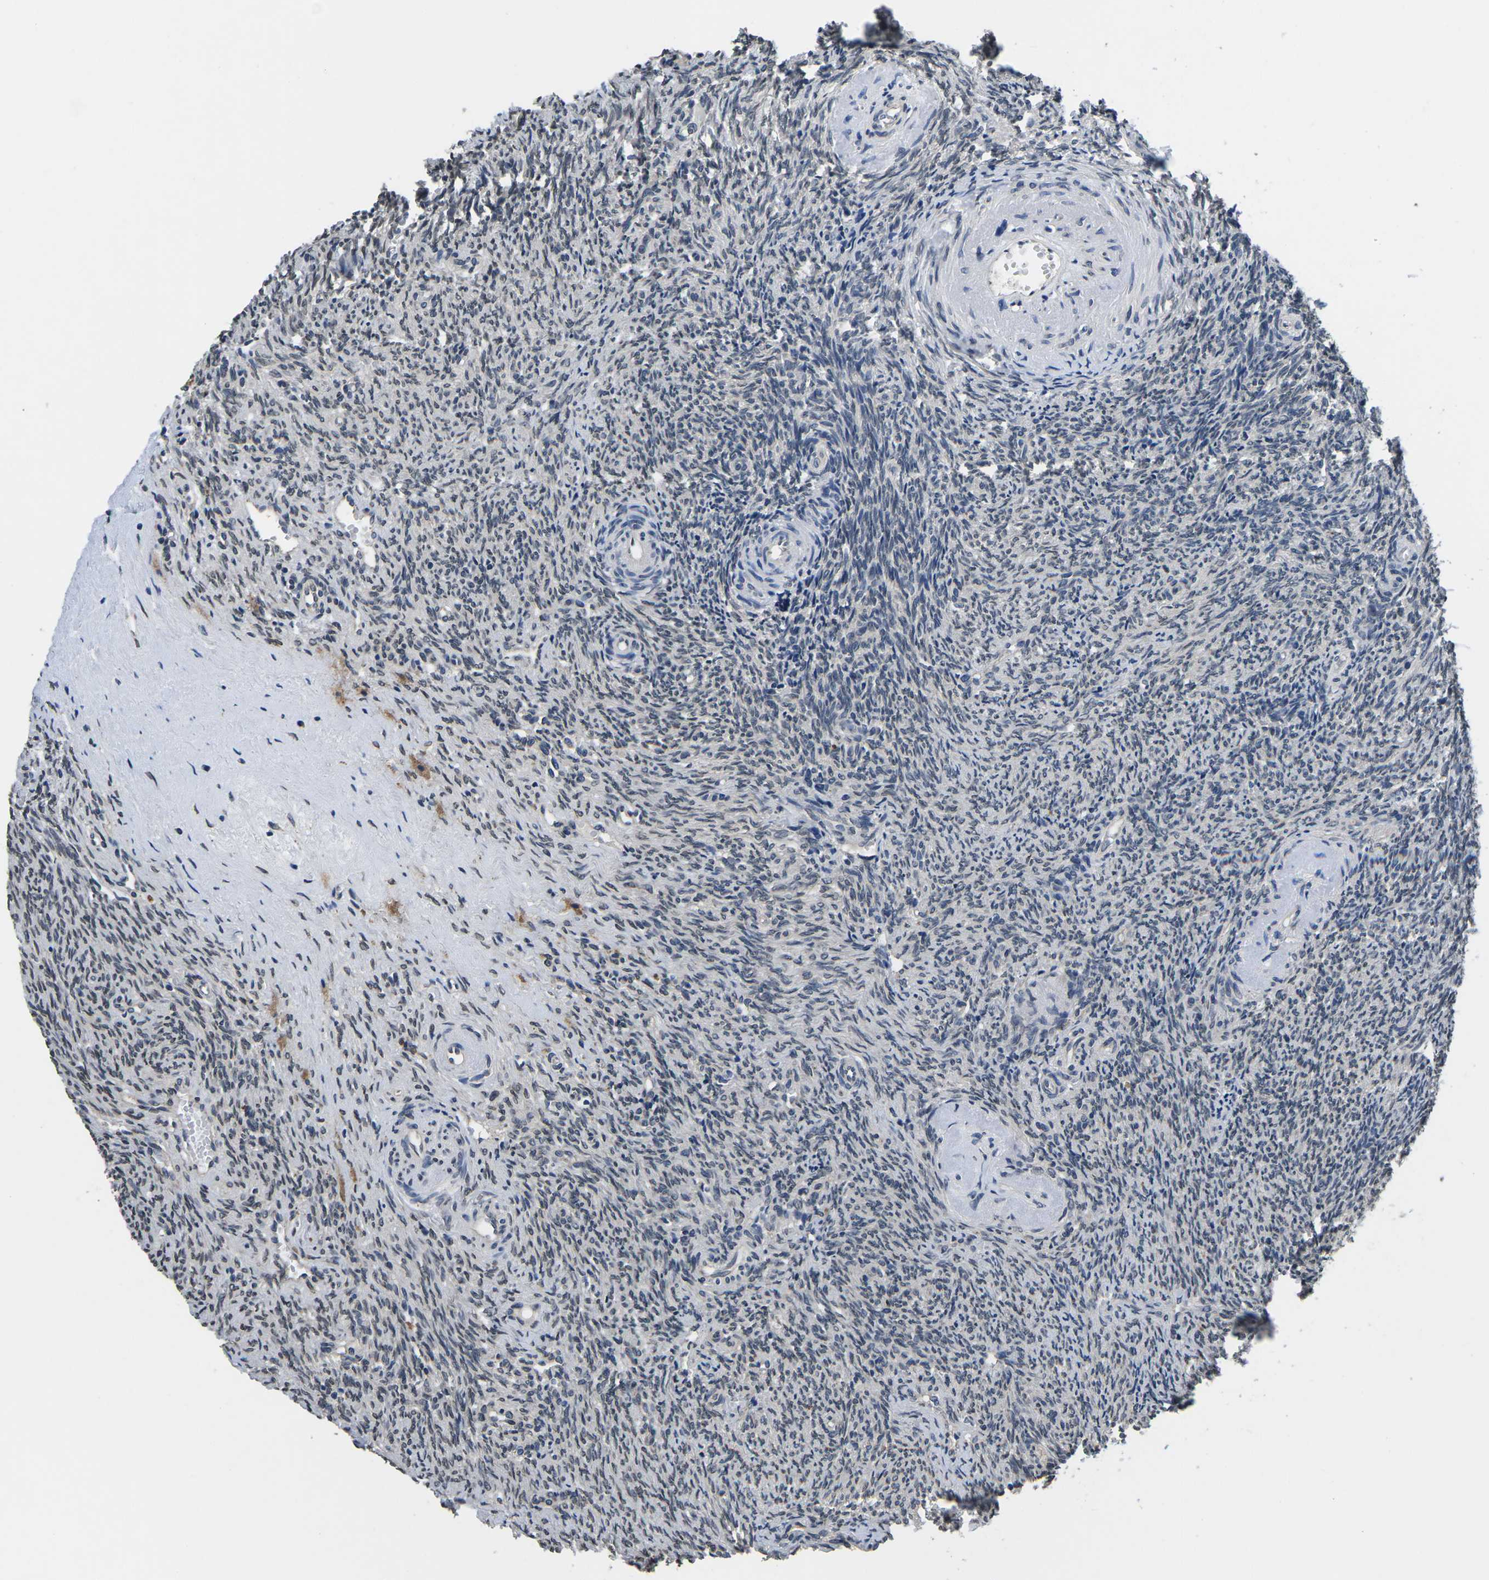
{"staining": {"intensity": "weak", "quantity": "<25%", "location": "cytoplasmic/membranous"}, "tissue": "ovary", "cell_type": "Follicle cells", "image_type": "normal", "snomed": [{"axis": "morphology", "description": "Normal tissue, NOS"}, {"axis": "topography", "description": "Ovary"}], "caption": "Immunohistochemistry histopathology image of unremarkable ovary stained for a protein (brown), which demonstrates no expression in follicle cells. (Stains: DAB (3,3'-diaminobenzidine) immunohistochemistry with hematoxylin counter stain, Microscopy: brightfield microscopy at high magnification).", "gene": "SNX10", "patient": {"sex": "female", "age": 41}}